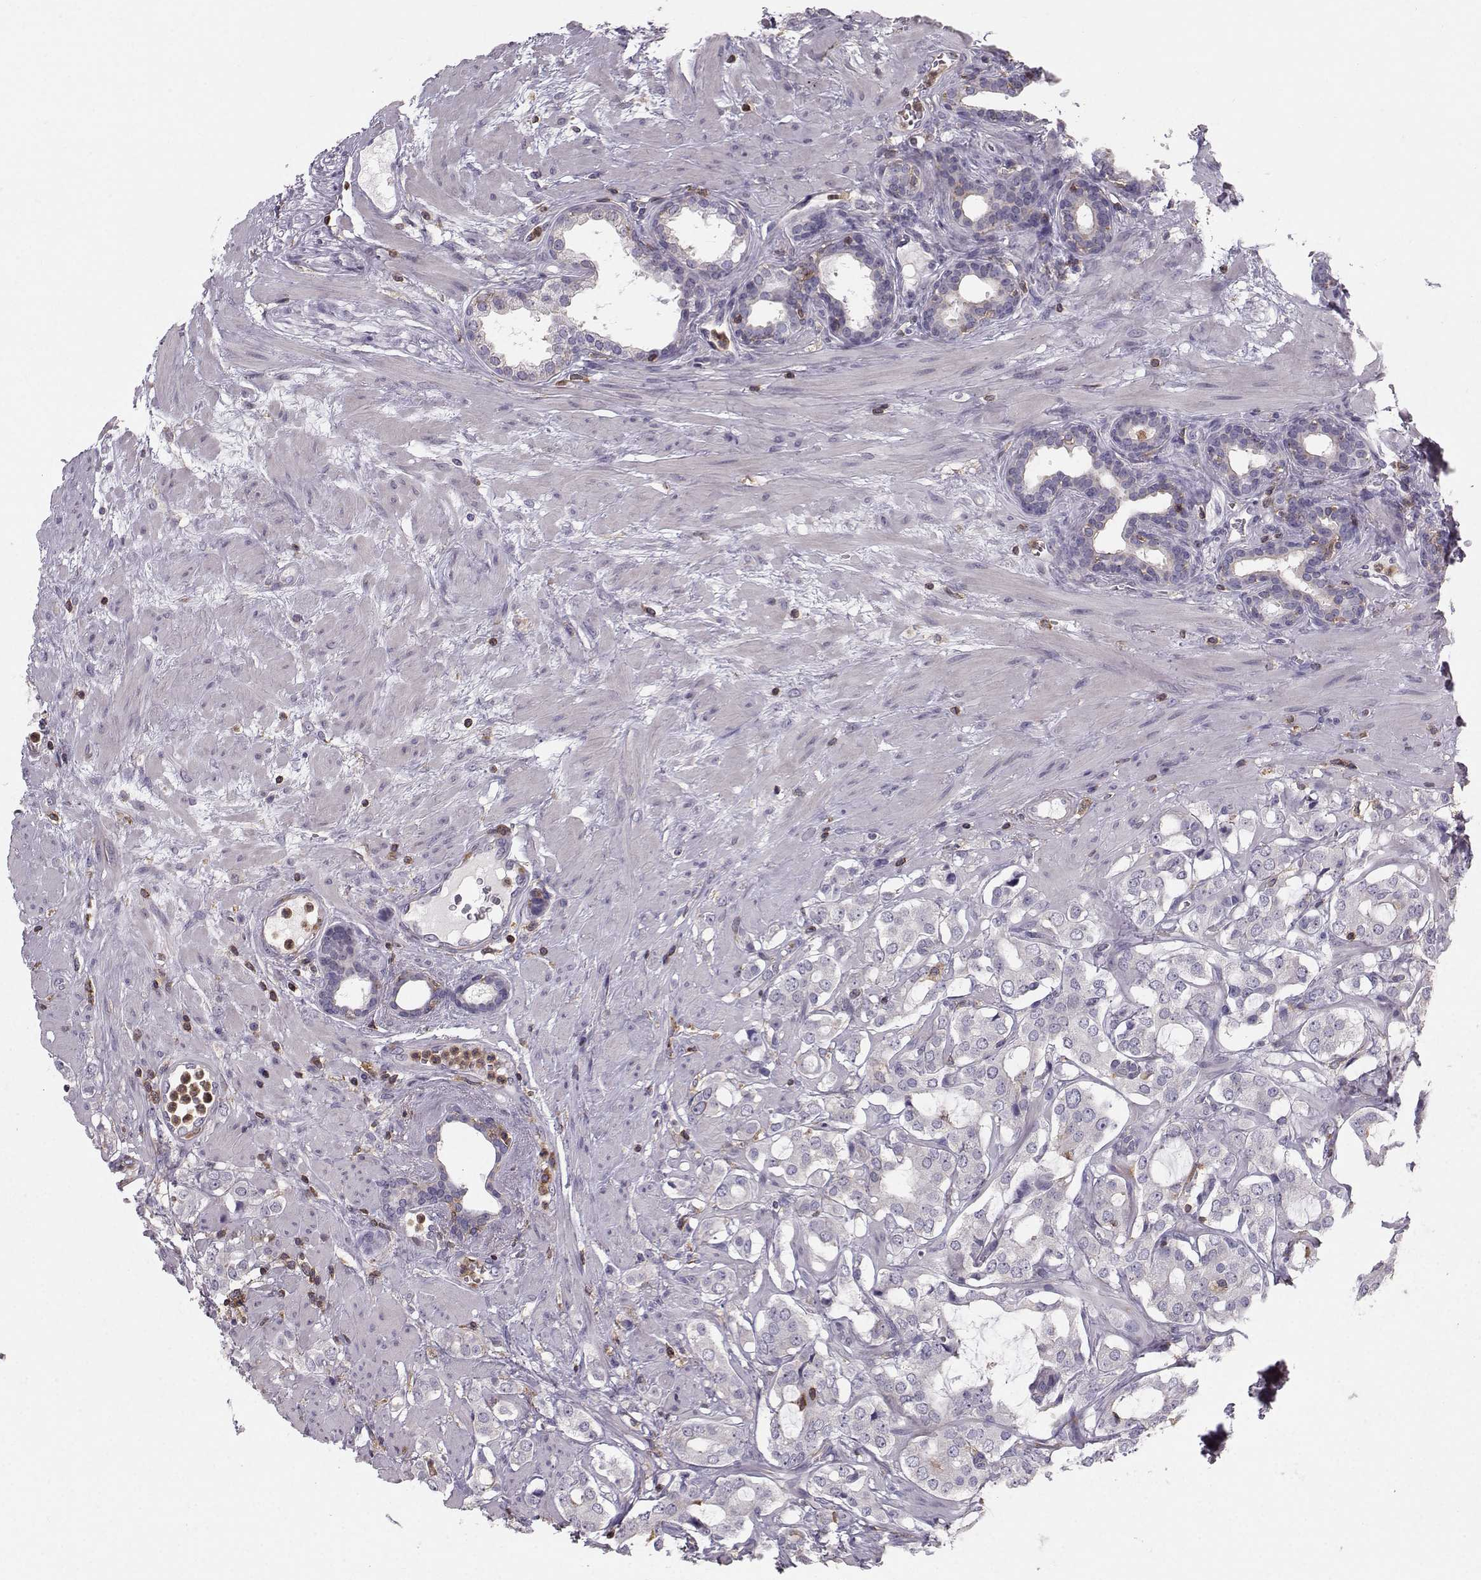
{"staining": {"intensity": "negative", "quantity": "none", "location": "none"}, "tissue": "prostate cancer", "cell_type": "Tumor cells", "image_type": "cancer", "snomed": [{"axis": "morphology", "description": "Adenocarcinoma, NOS"}, {"axis": "topography", "description": "Prostate"}], "caption": "Tumor cells show no significant expression in prostate cancer (adenocarcinoma).", "gene": "ZBTB32", "patient": {"sex": "male", "age": 66}}